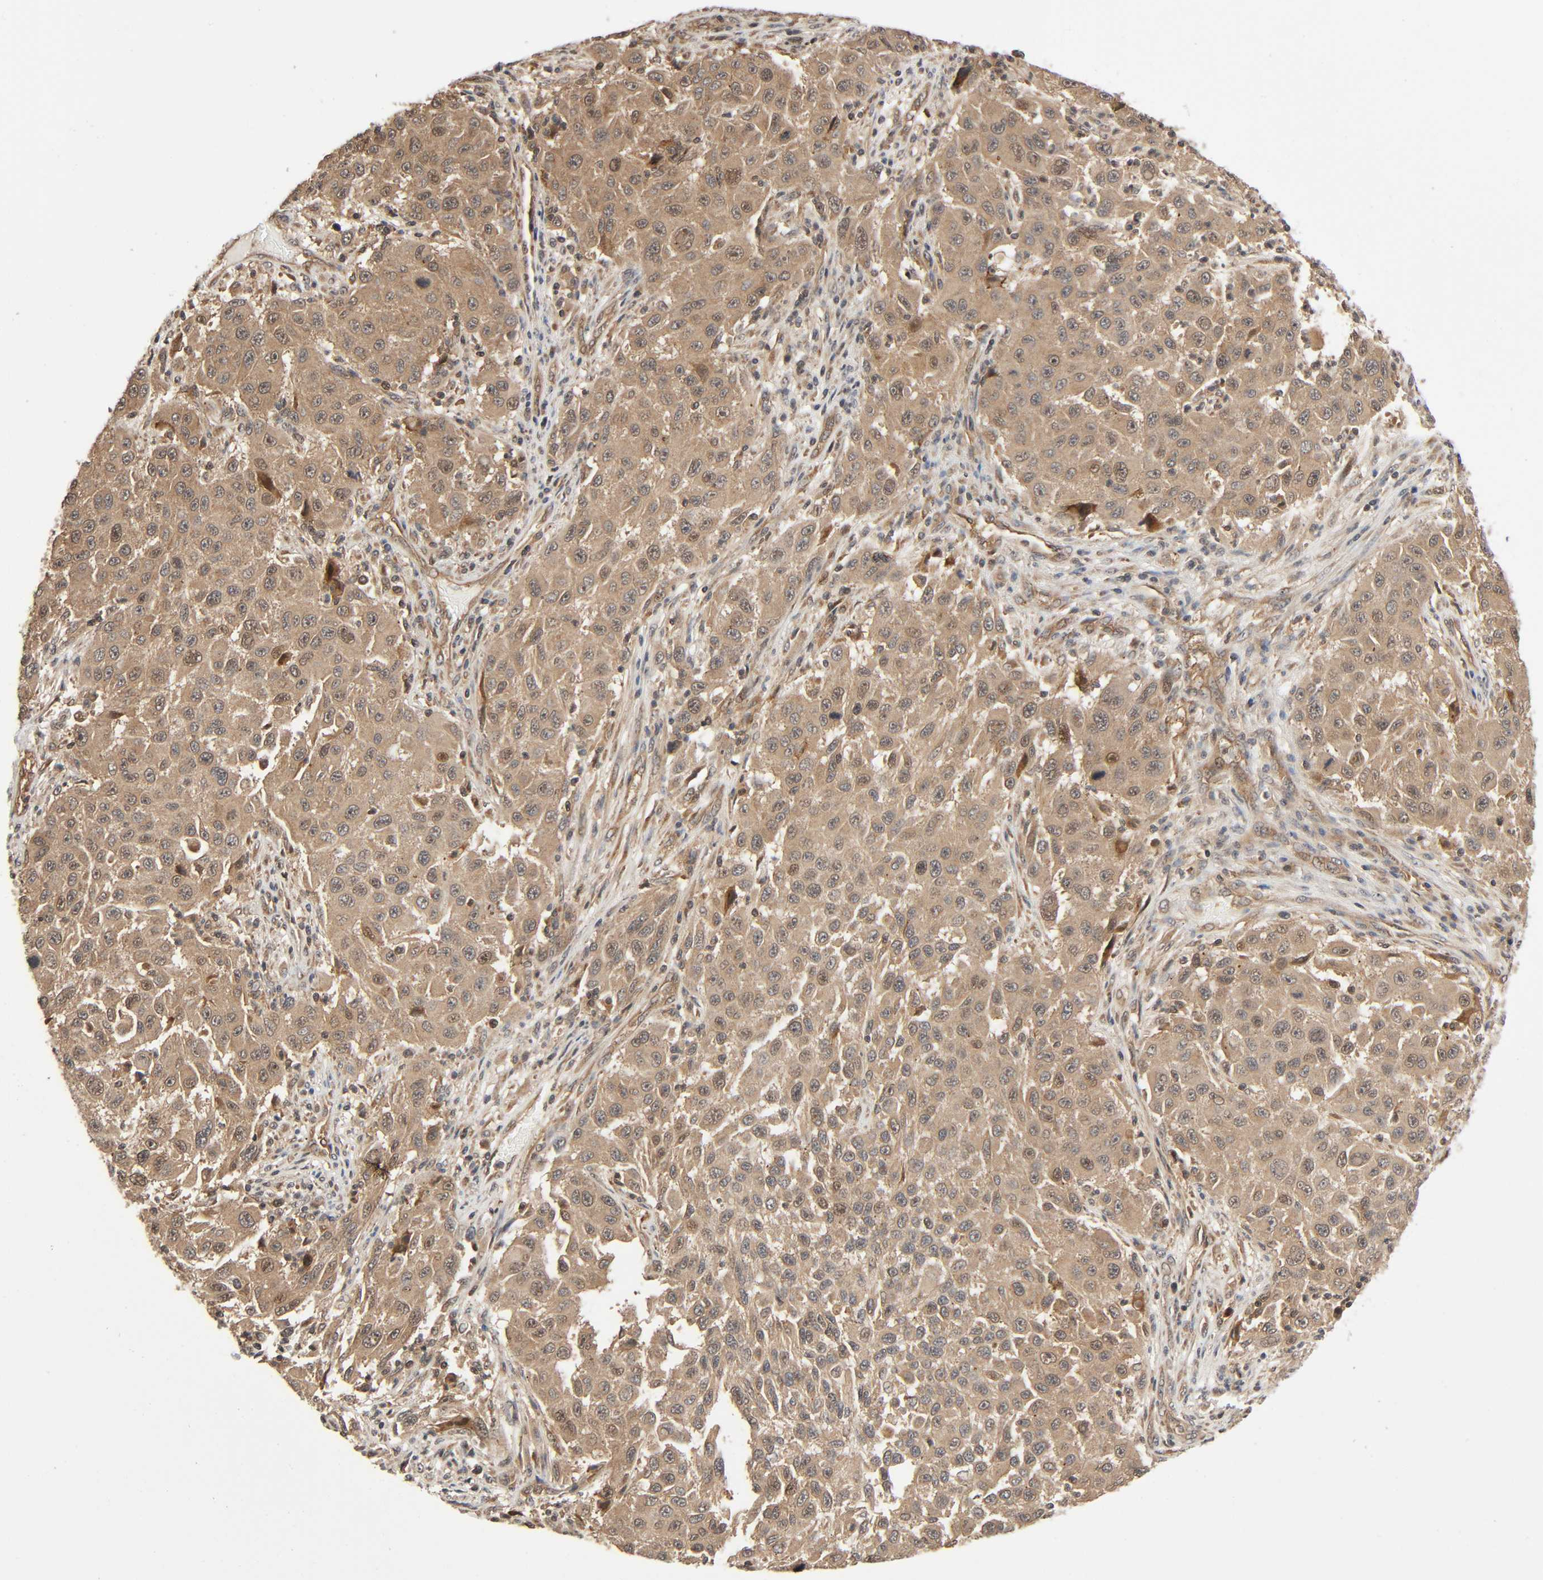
{"staining": {"intensity": "moderate", "quantity": ">75%", "location": "cytoplasmic/membranous,nuclear"}, "tissue": "melanoma", "cell_type": "Tumor cells", "image_type": "cancer", "snomed": [{"axis": "morphology", "description": "Malignant melanoma, Metastatic site"}, {"axis": "topography", "description": "Lymph node"}], "caption": "The immunohistochemical stain highlights moderate cytoplasmic/membranous and nuclear positivity in tumor cells of melanoma tissue.", "gene": "PPP2R1B", "patient": {"sex": "male", "age": 61}}